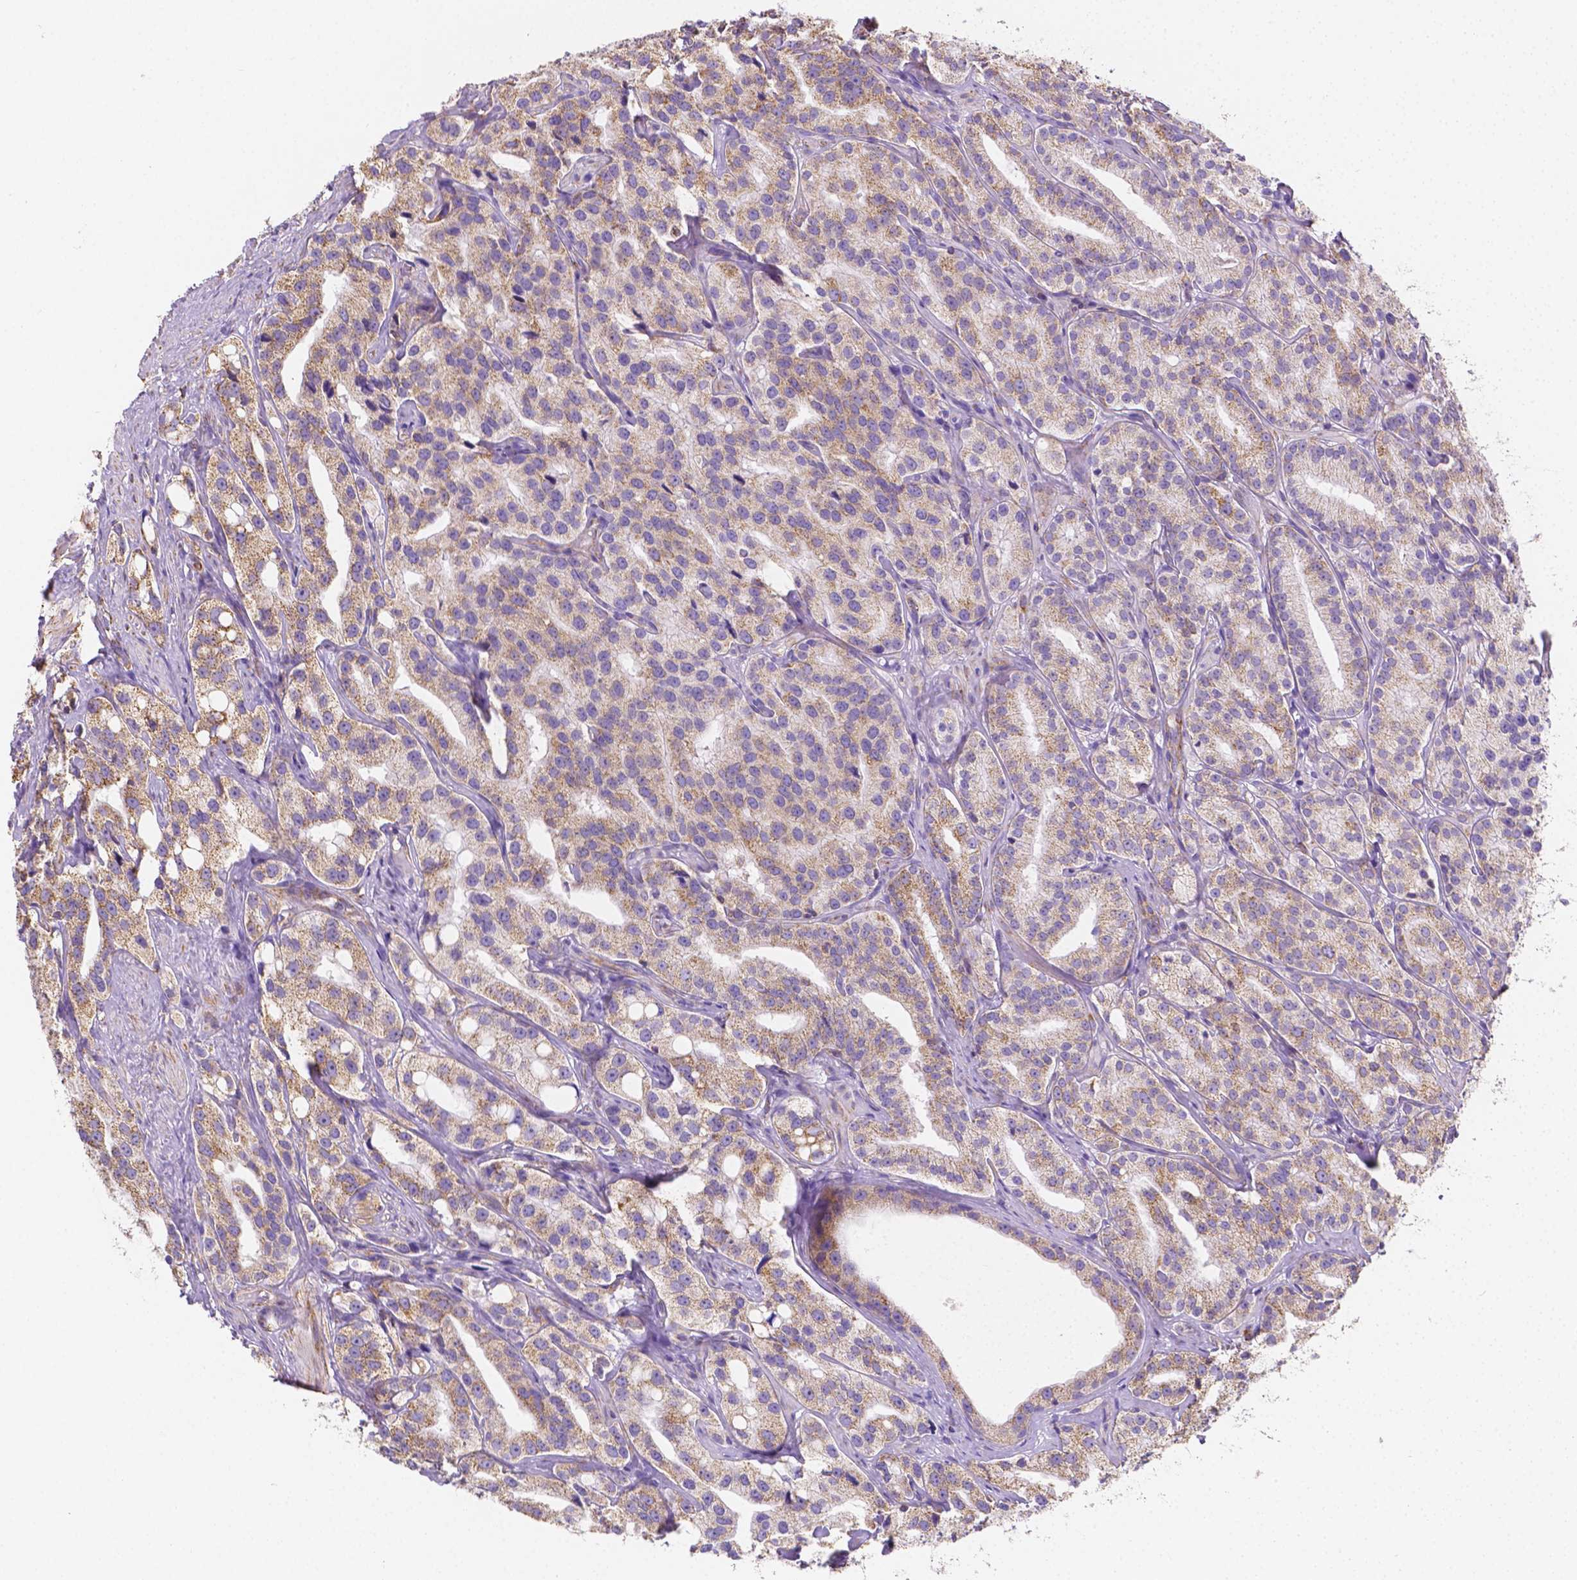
{"staining": {"intensity": "moderate", "quantity": ">75%", "location": "cytoplasmic/membranous"}, "tissue": "prostate cancer", "cell_type": "Tumor cells", "image_type": "cancer", "snomed": [{"axis": "morphology", "description": "Adenocarcinoma, High grade"}, {"axis": "topography", "description": "Prostate"}], "caption": "Immunohistochemical staining of prostate cancer displays moderate cytoplasmic/membranous protein staining in approximately >75% of tumor cells.", "gene": "SGTB", "patient": {"sex": "male", "age": 75}}